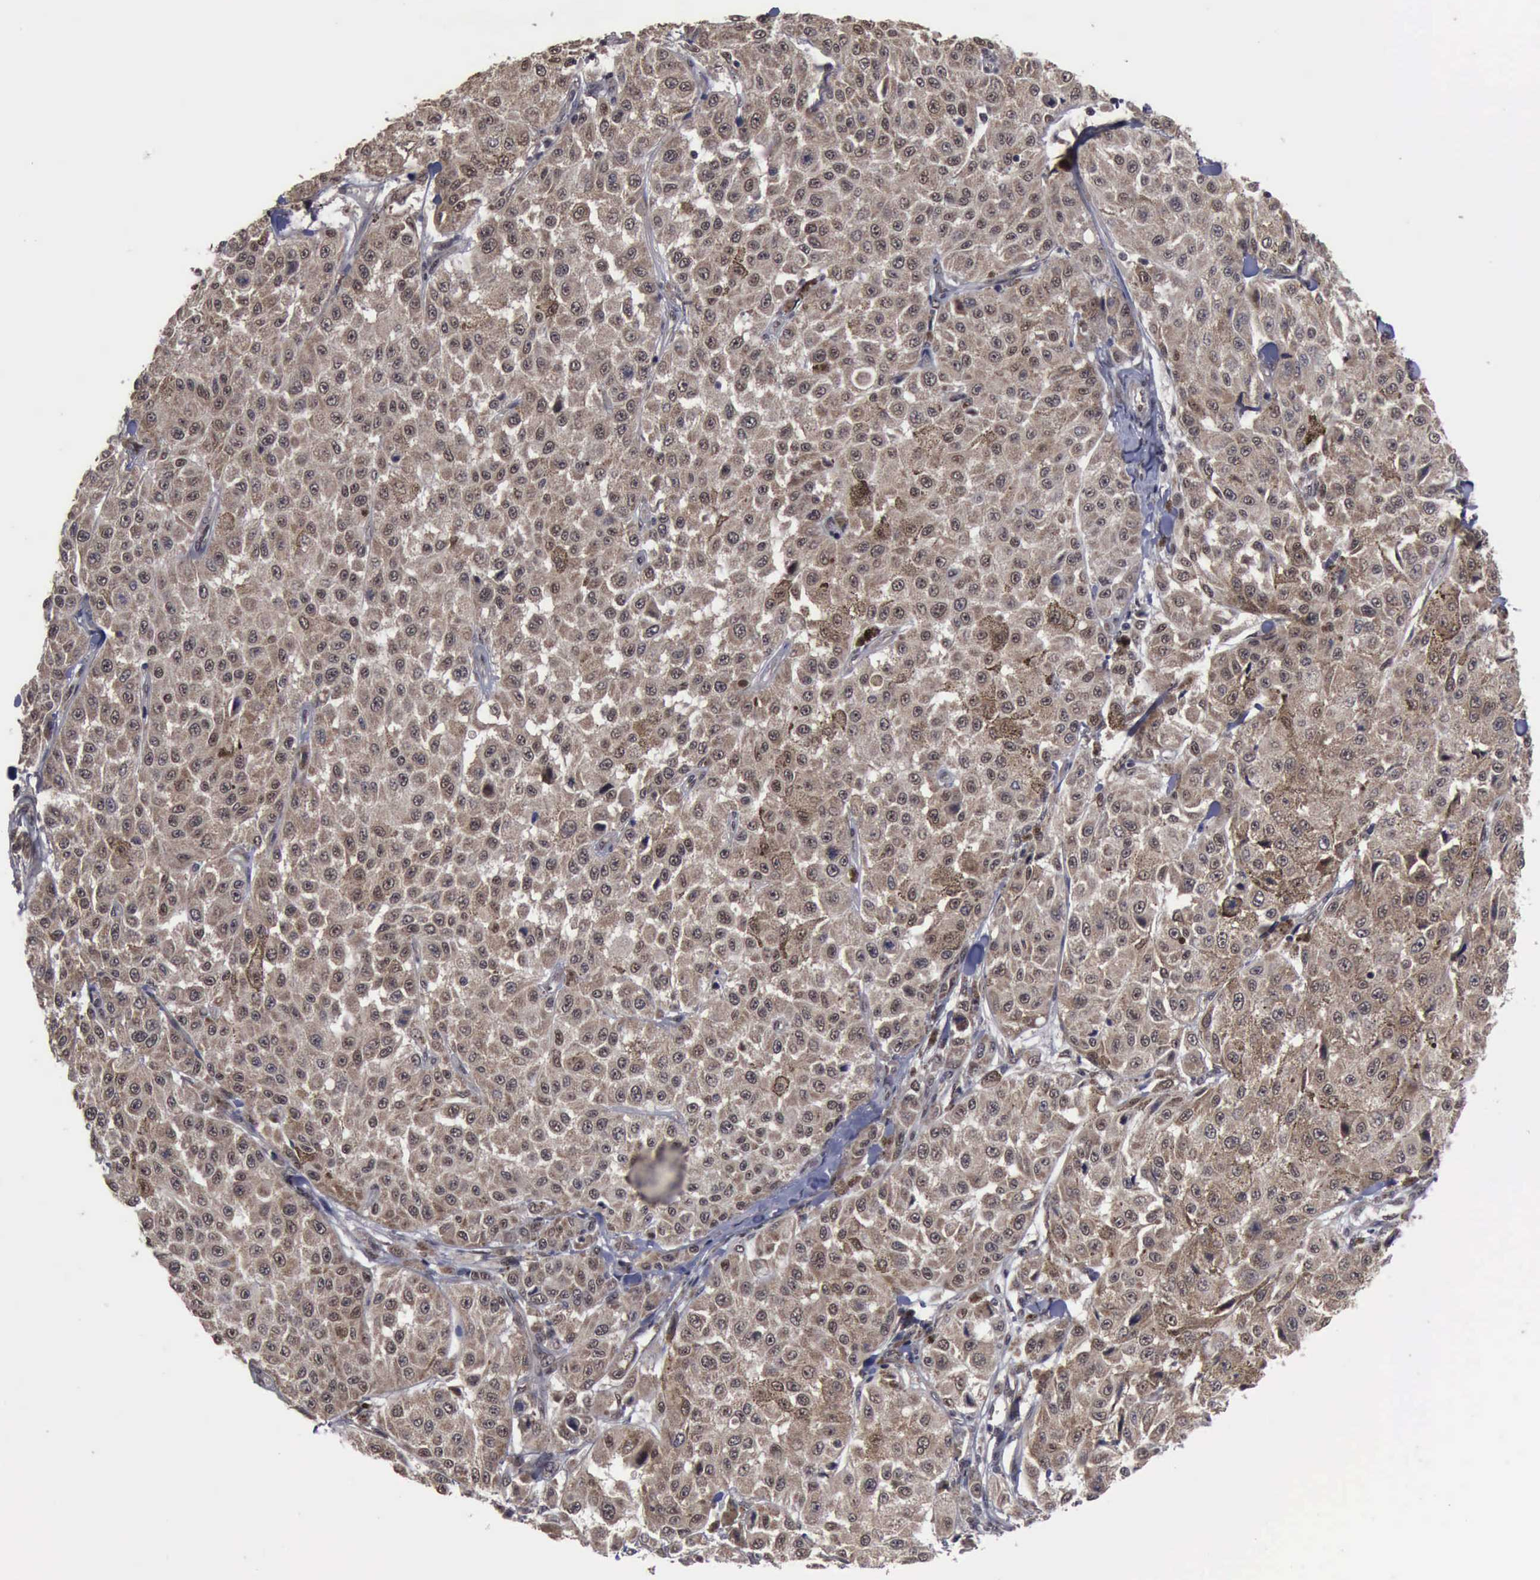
{"staining": {"intensity": "moderate", "quantity": ">75%", "location": "cytoplasmic/membranous"}, "tissue": "melanoma", "cell_type": "Tumor cells", "image_type": "cancer", "snomed": [{"axis": "morphology", "description": "Malignant melanoma, NOS"}, {"axis": "topography", "description": "Skin"}], "caption": "Protein staining shows moderate cytoplasmic/membranous expression in approximately >75% of tumor cells in melanoma.", "gene": "RTCB", "patient": {"sex": "female", "age": 64}}